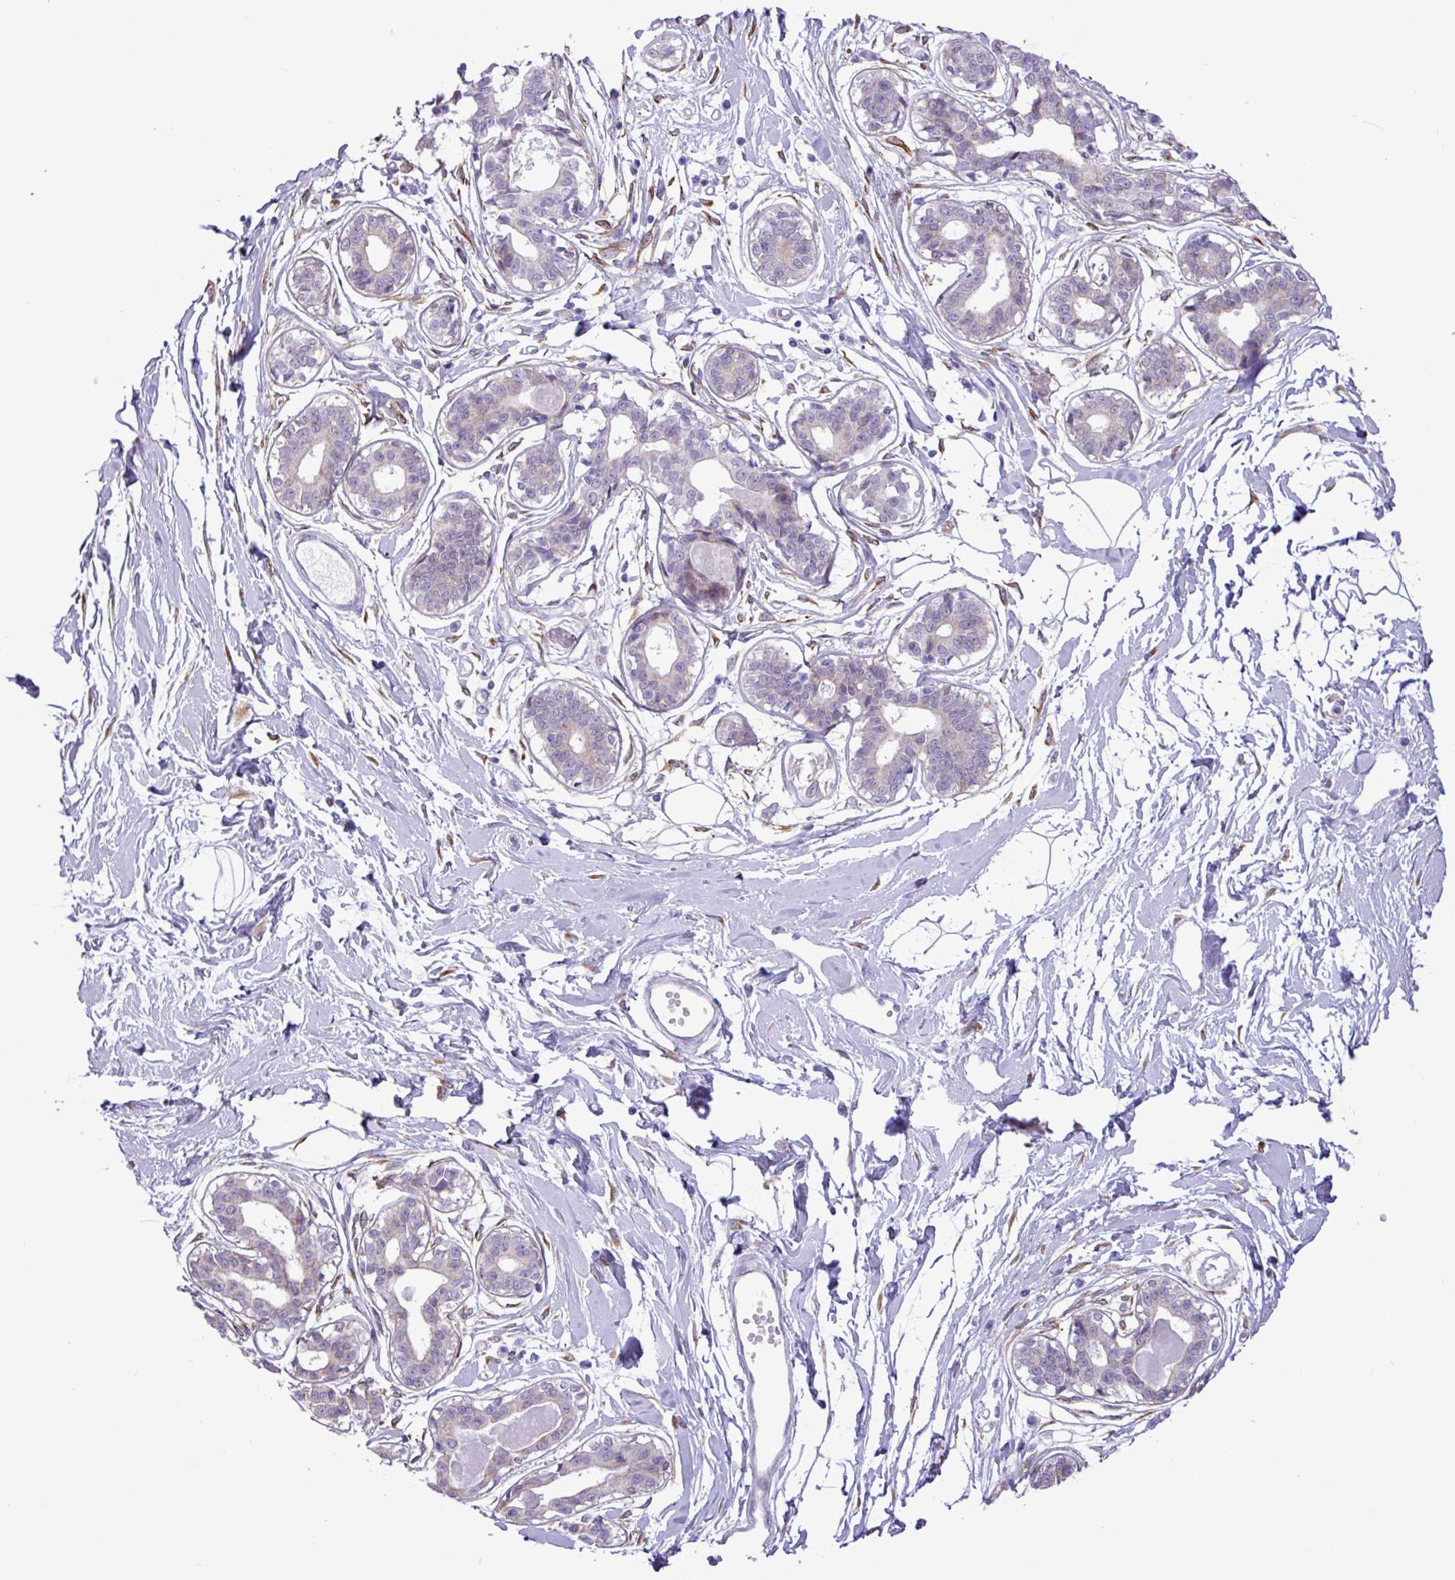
{"staining": {"intensity": "negative", "quantity": "none", "location": "none"}, "tissue": "breast", "cell_type": "Adipocytes", "image_type": "normal", "snomed": [{"axis": "morphology", "description": "Normal tissue, NOS"}, {"axis": "topography", "description": "Breast"}], "caption": "An immunohistochemistry micrograph of normal breast is shown. There is no staining in adipocytes of breast.", "gene": "SLC38A1", "patient": {"sex": "female", "age": 45}}